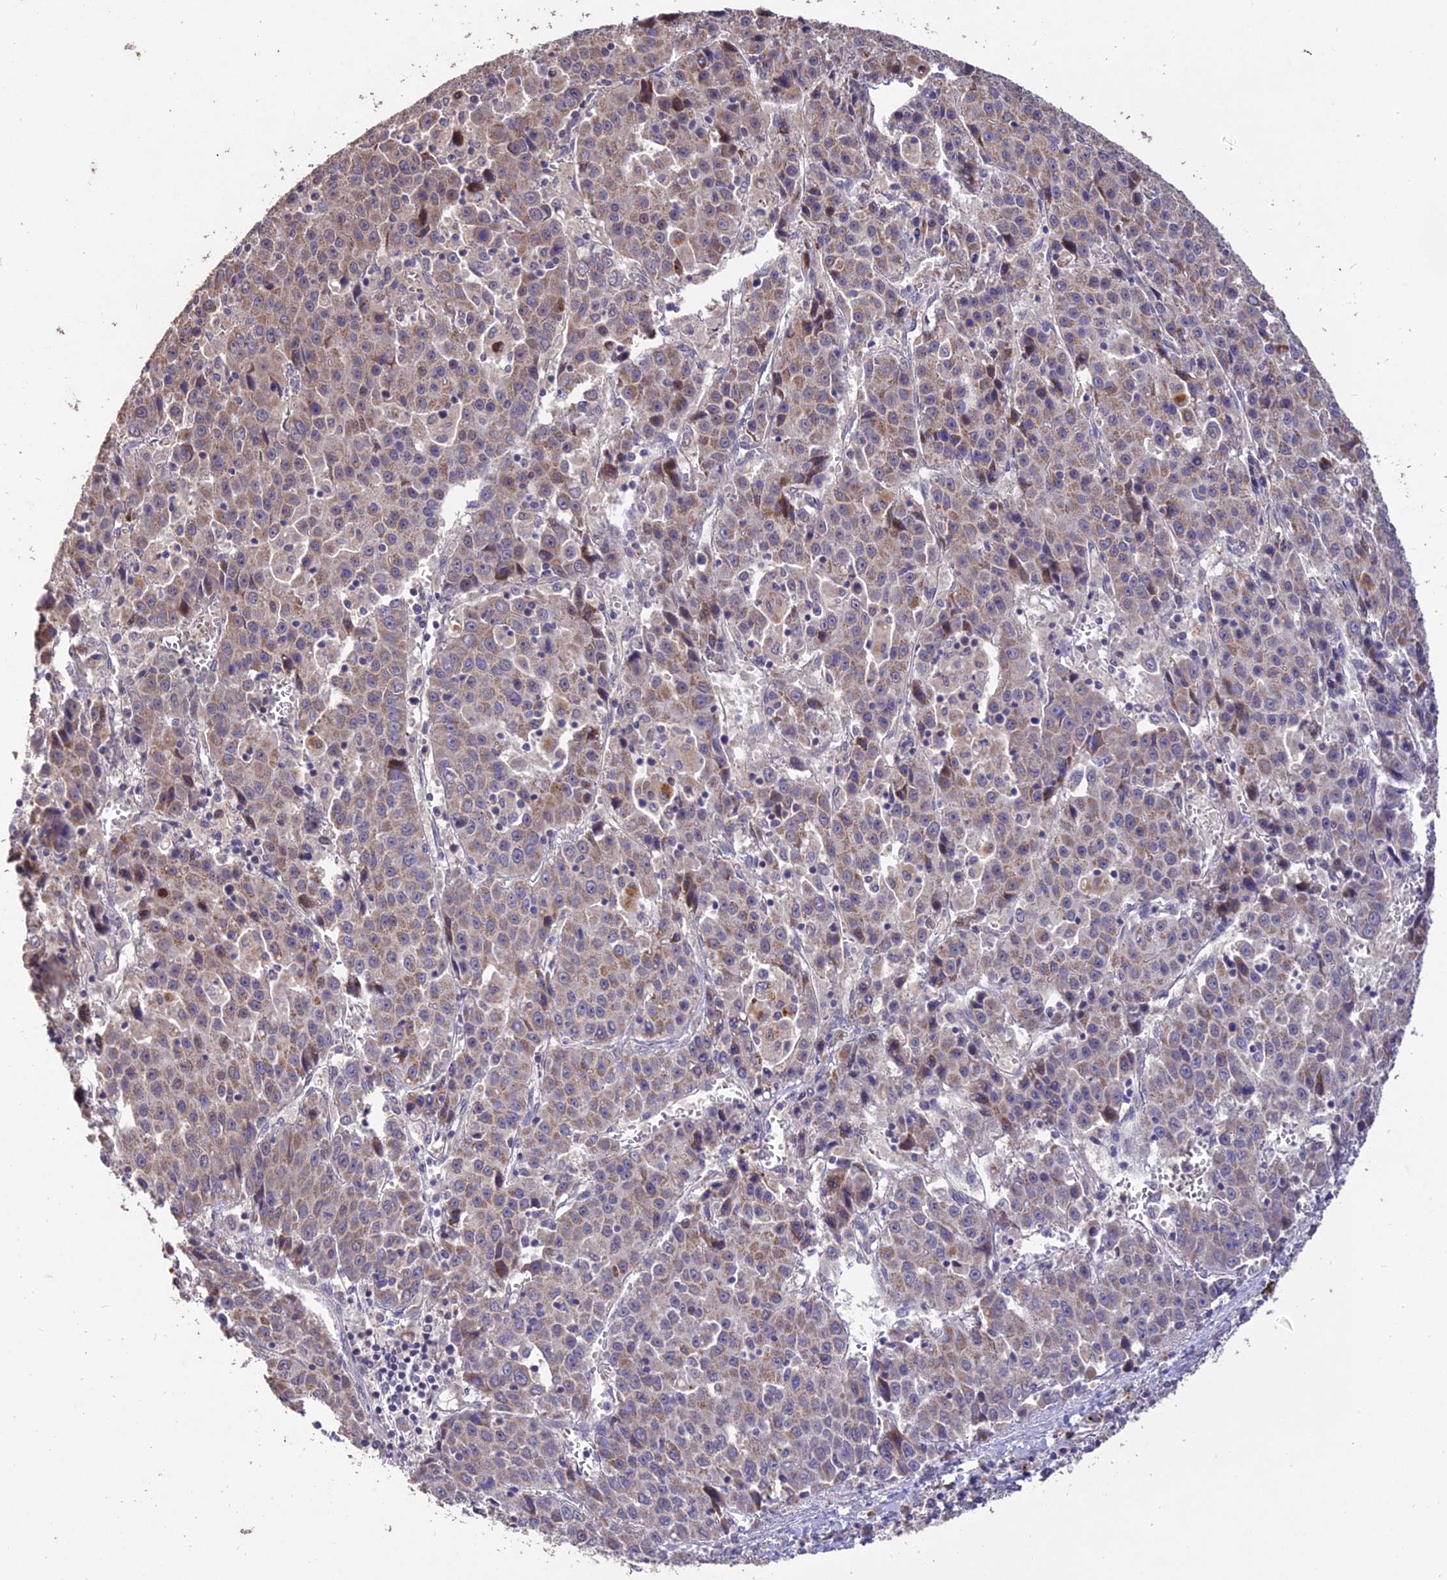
{"staining": {"intensity": "moderate", "quantity": "25%-75%", "location": "cytoplasmic/membranous"}, "tissue": "liver cancer", "cell_type": "Tumor cells", "image_type": "cancer", "snomed": [{"axis": "morphology", "description": "Carcinoma, Hepatocellular, NOS"}, {"axis": "topography", "description": "Liver"}], "caption": "Immunohistochemical staining of human liver hepatocellular carcinoma displays moderate cytoplasmic/membranous protein staining in about 25%-75% of tumor cells.", "gene": "SDHD", "patient": {"sex": "female", "age": 53}}